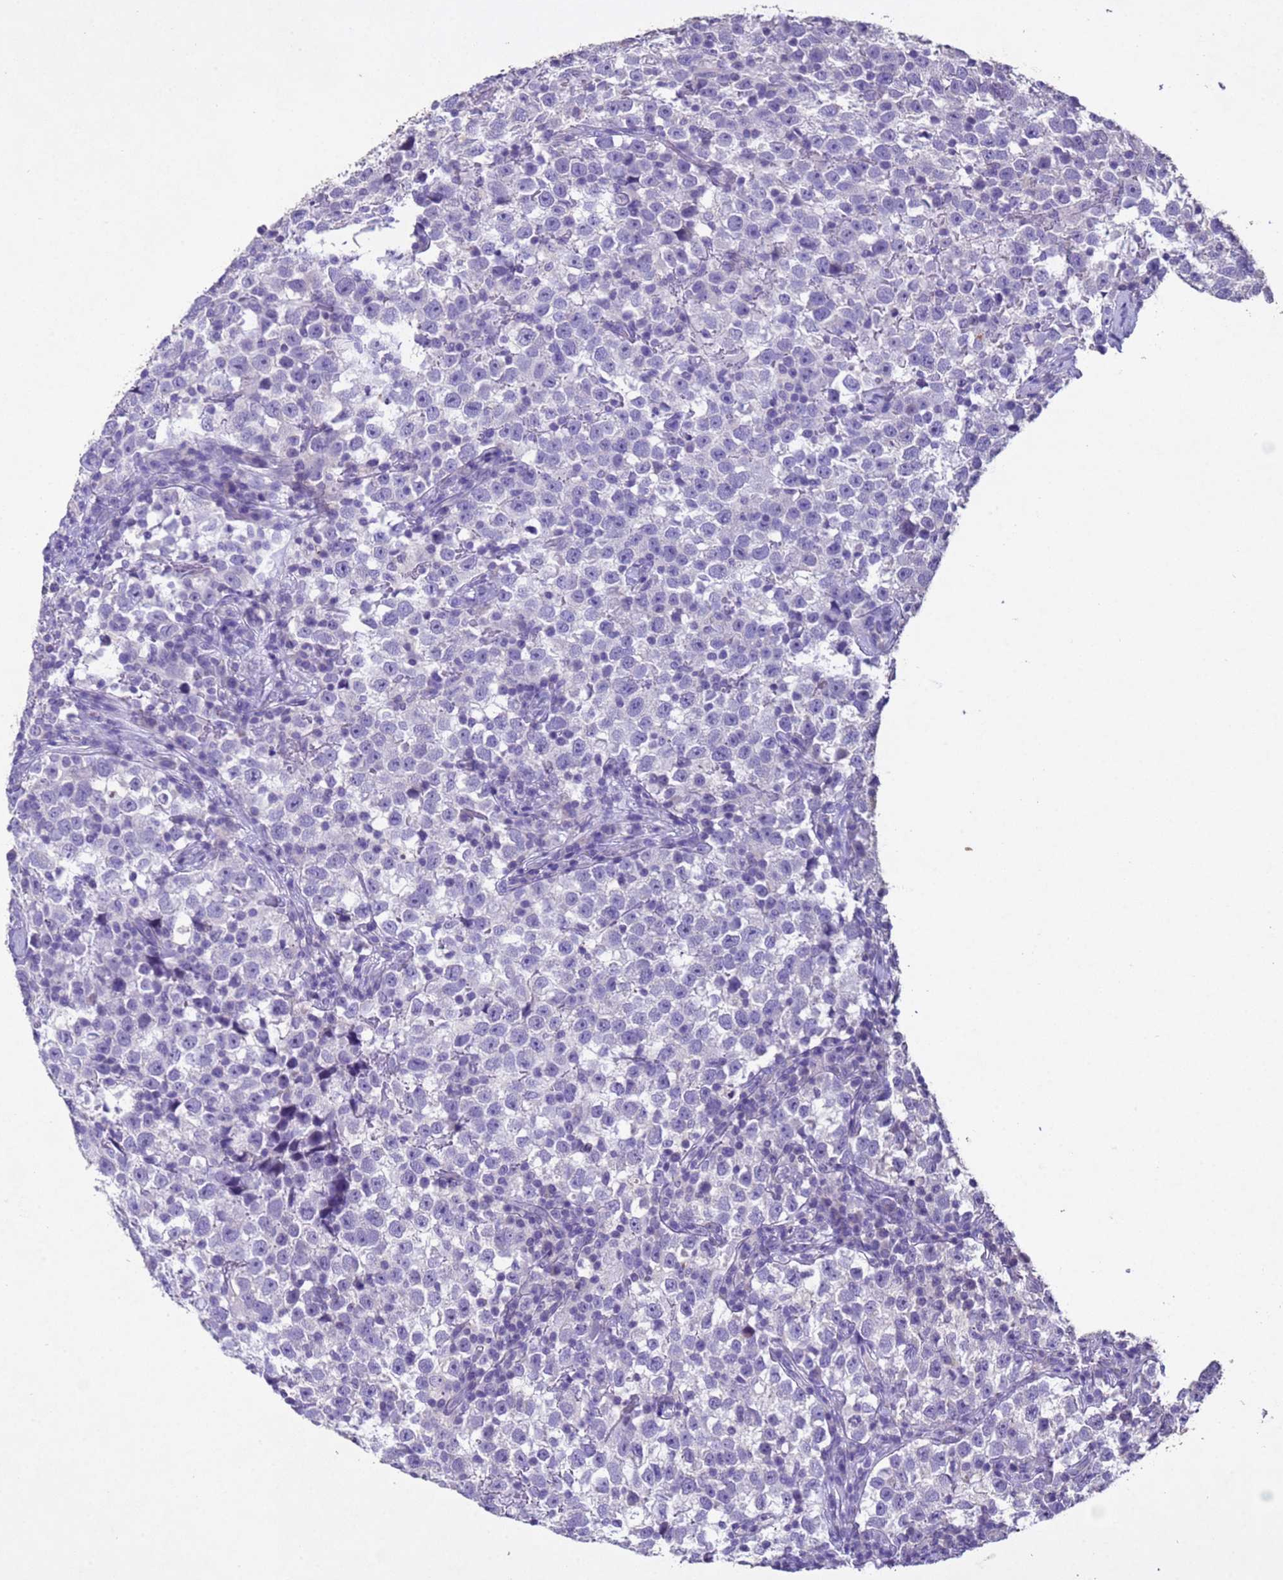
{"staining": {"intensity": "negative", "quantity": "none", "location": "none"}, "tissue": "testis cancer", "cell_type": "Tumor cells", "image_type": "cancer", "snomed": [{"axis": "morphology", "description": "Normal tissue, NOS"}, {"axis": "morphology", "description": "Seminoma, NOS"}, {"axis": "topography", "description": "Testis"}], "caption": "High magnification brightfield microscopy of testis cancer (seminoma) stained with DAB (3,3'-diaminobenzidine) (brown) and counterstained with hematoxylin (blue): tumor cells show no significant positivity.", "gene": "NLRP11", "patient": {"sex": "male", "age": 43}}